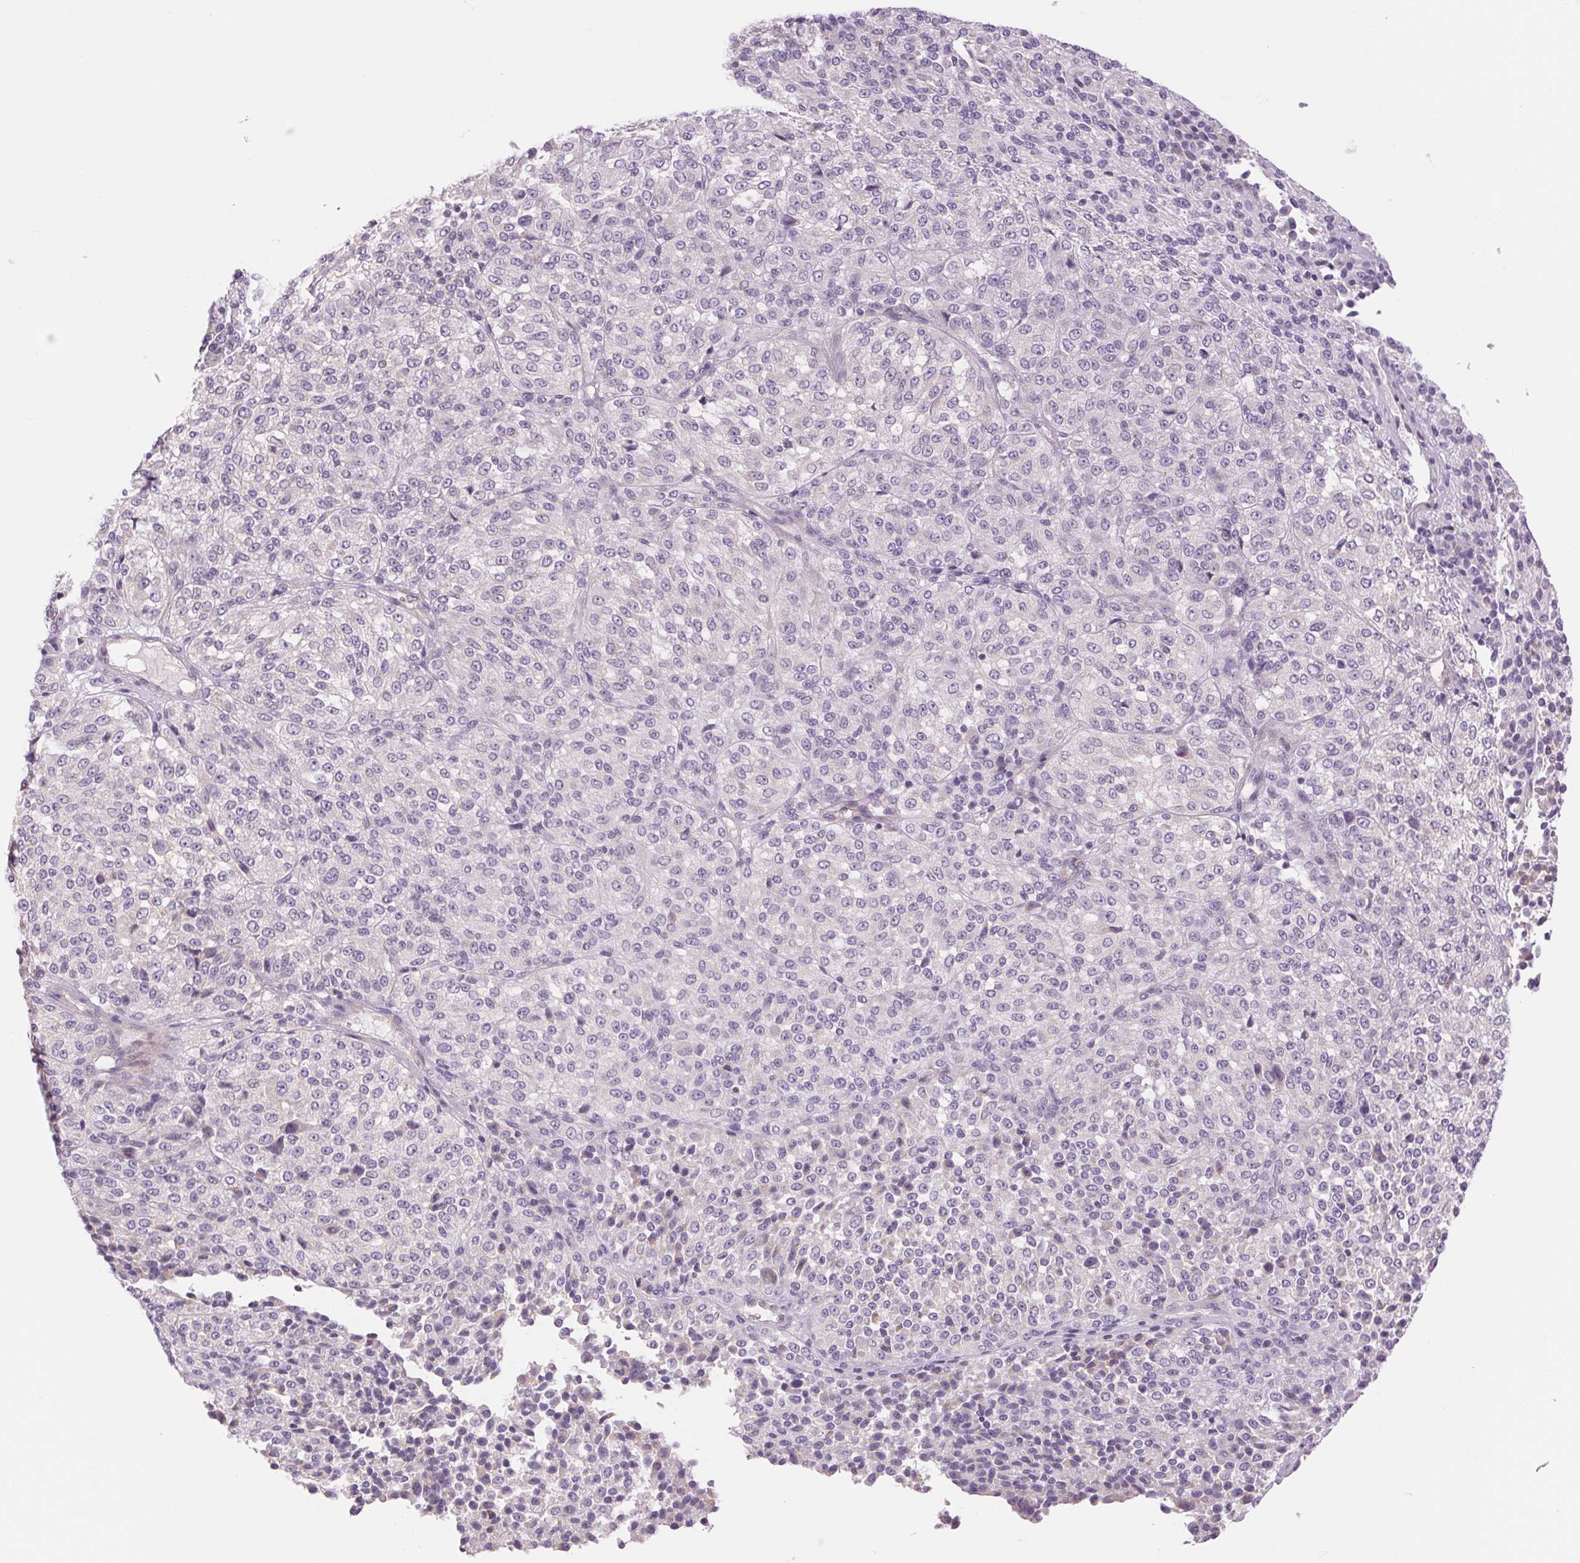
{"staining": {"intensity": "negative", "quantity": "none", "location": "none"}, "tissue": "melanoma", "cell_type": "Tumor cells", "image_type": "cancer", "snomed": [{"axis": "morphology", "description": "Malignant melanoma, Metastatic site"}, {"axis": "topography", "description": "Brain"}], "caption": "This micrograph is of melanoma stained with immunohistochemistry (IHC) to label a protein in brown with the nuclei are counter-stained blue. There is no expression in tumor cells.", "gene": "CTNNA3", "patient": {"sex": "female", "age": 56}}